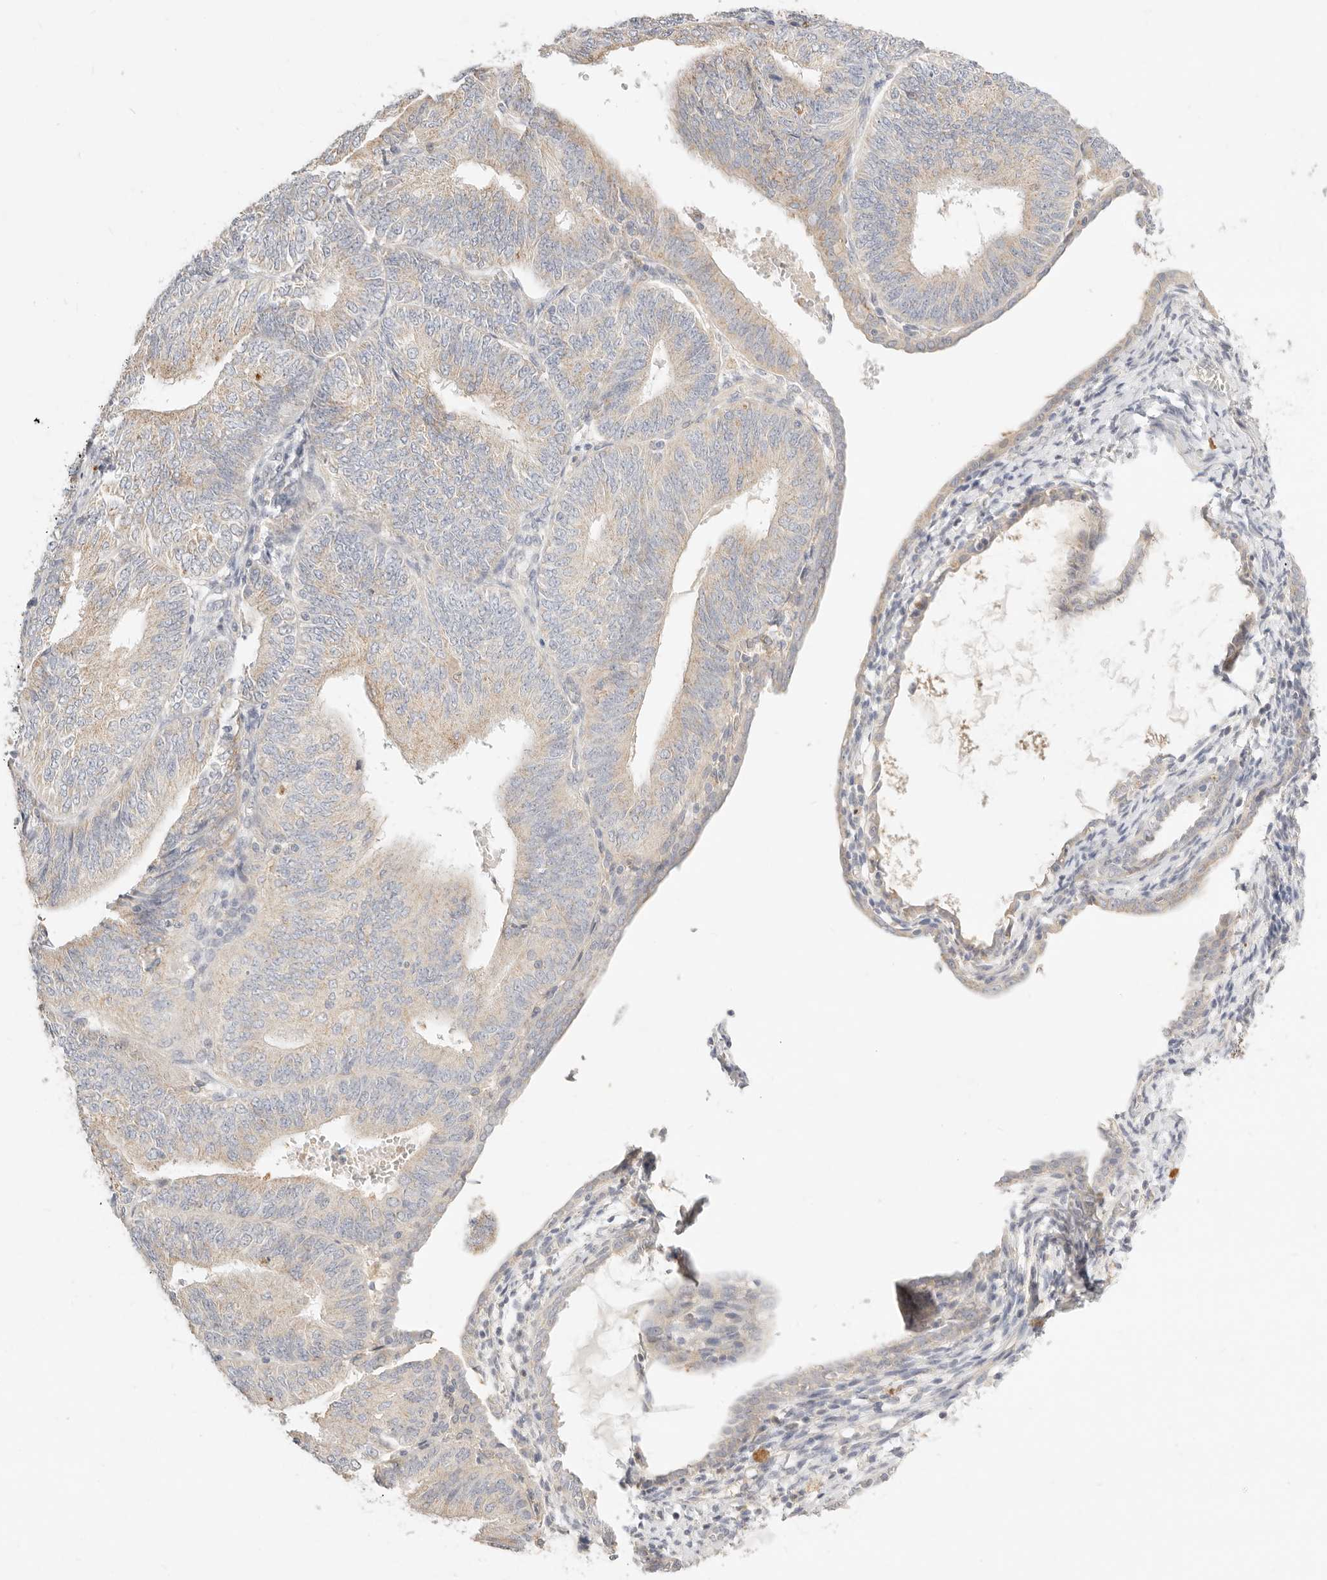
{"staining": {"intensity": "weak", "quantity": "25%-75%", "location": "cytoplasmic/membranous"}, "tissue": "endometrial cancer", "cell_type": "Tumor cells", "image_type": "cancer", "snomed": [{"axis": "morphology", "description": "Adenocarcinoma, NOS"}, {"axis": "topography", "description": "Endometrium"}], "caption": "Adenocarcinoma (endometrial) stained with a protein marker displays weak staining in tumor cells.", "gene": "ACOX1", "patient": {"sex": "female", "age": 58}}